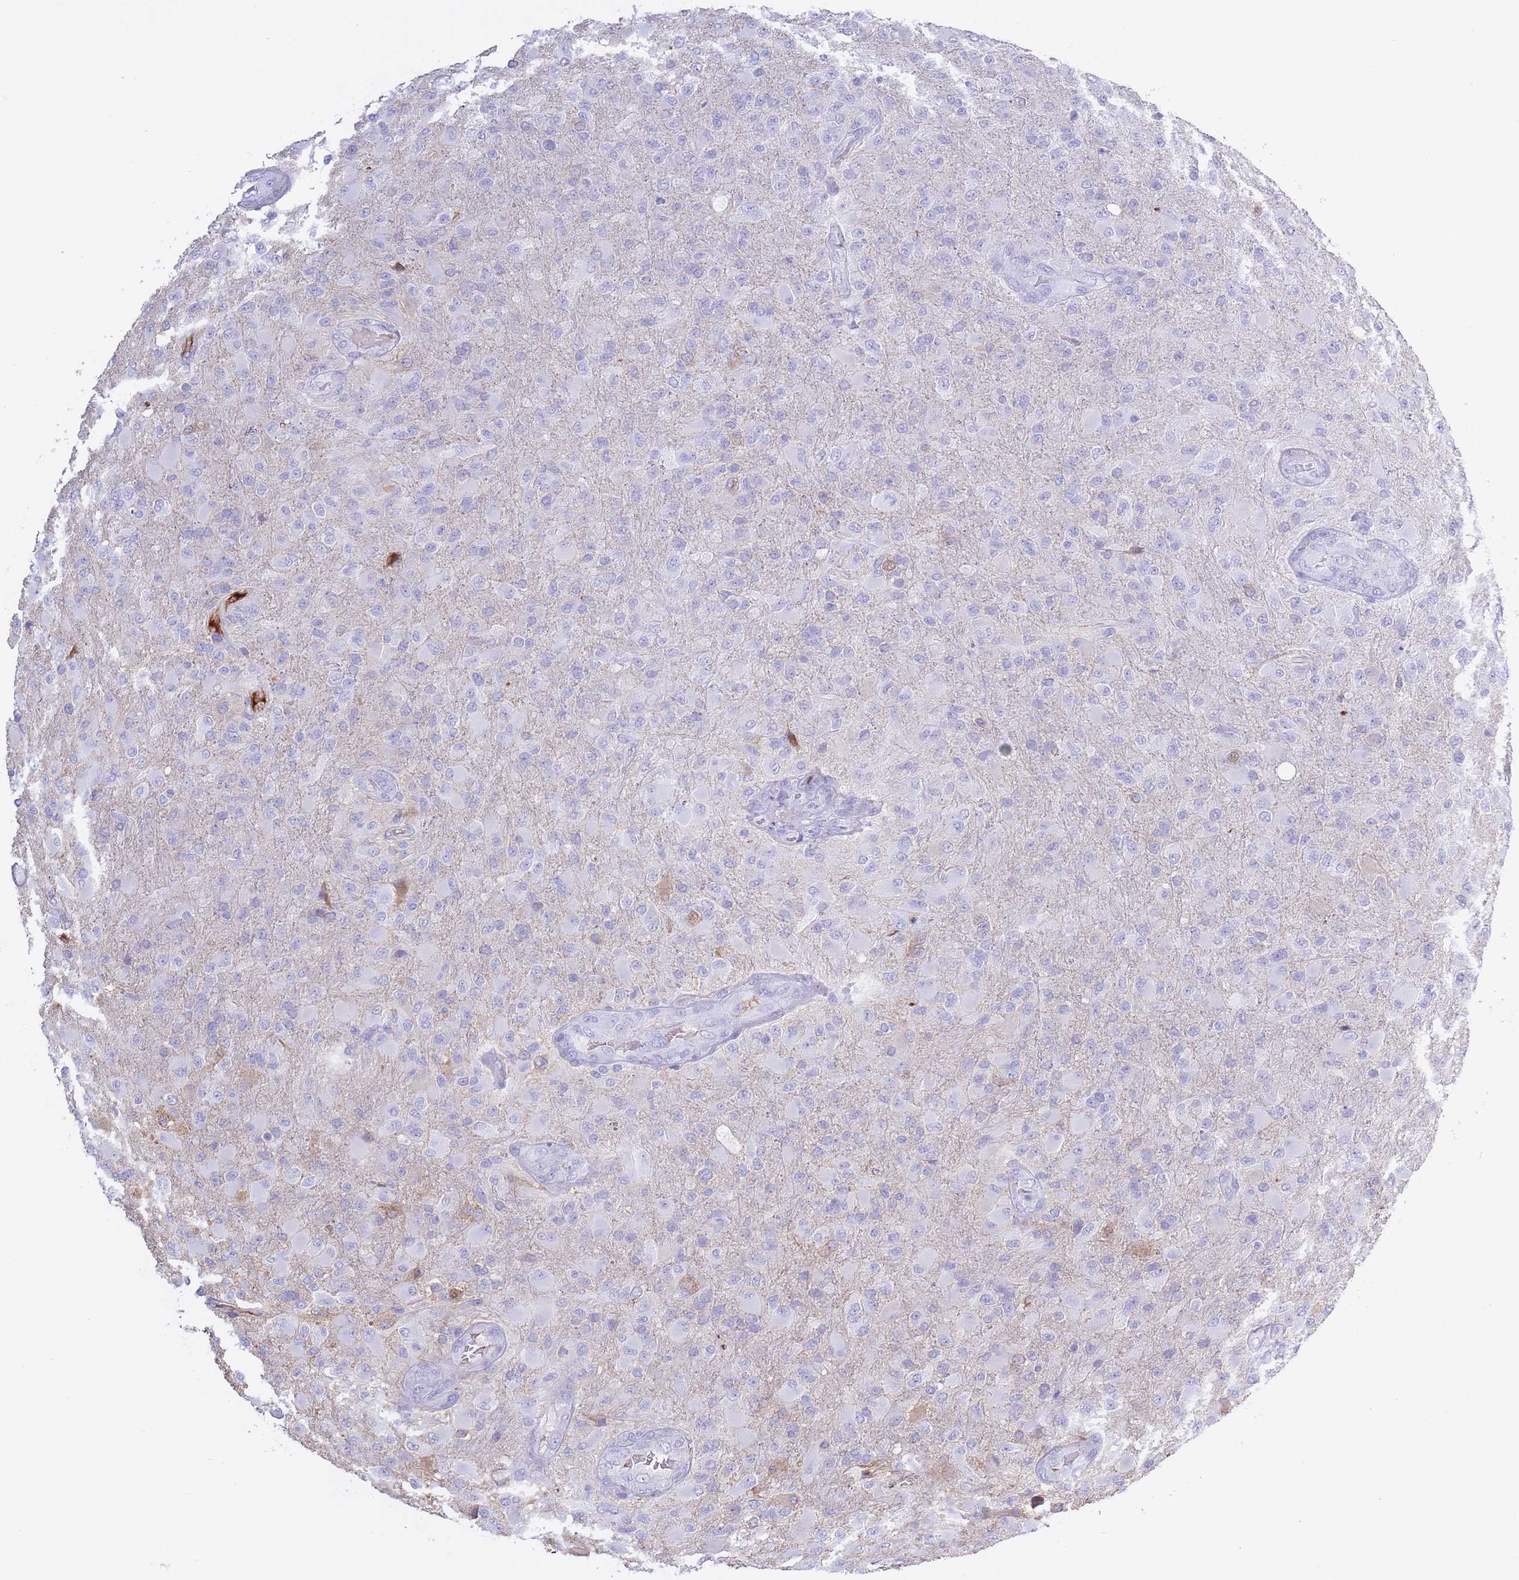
{"staining": {"intensity": "negative", "quantity": "none", "location": "none"}, "tissue": "glioma", "cell_type": "Tumor cells", "image_type": "cancer", "snomed": [{"axis": "morphology", "description": "Glioma, malignant, Low grade"}, {"axis": "topography", "description": "Brain"}], "caption": "Glioma was stained to show a protein in brown. There is no significant staining in tumor cells.", "gene": "AP3S2", "patient": {"sex": "male", "age": 65}}